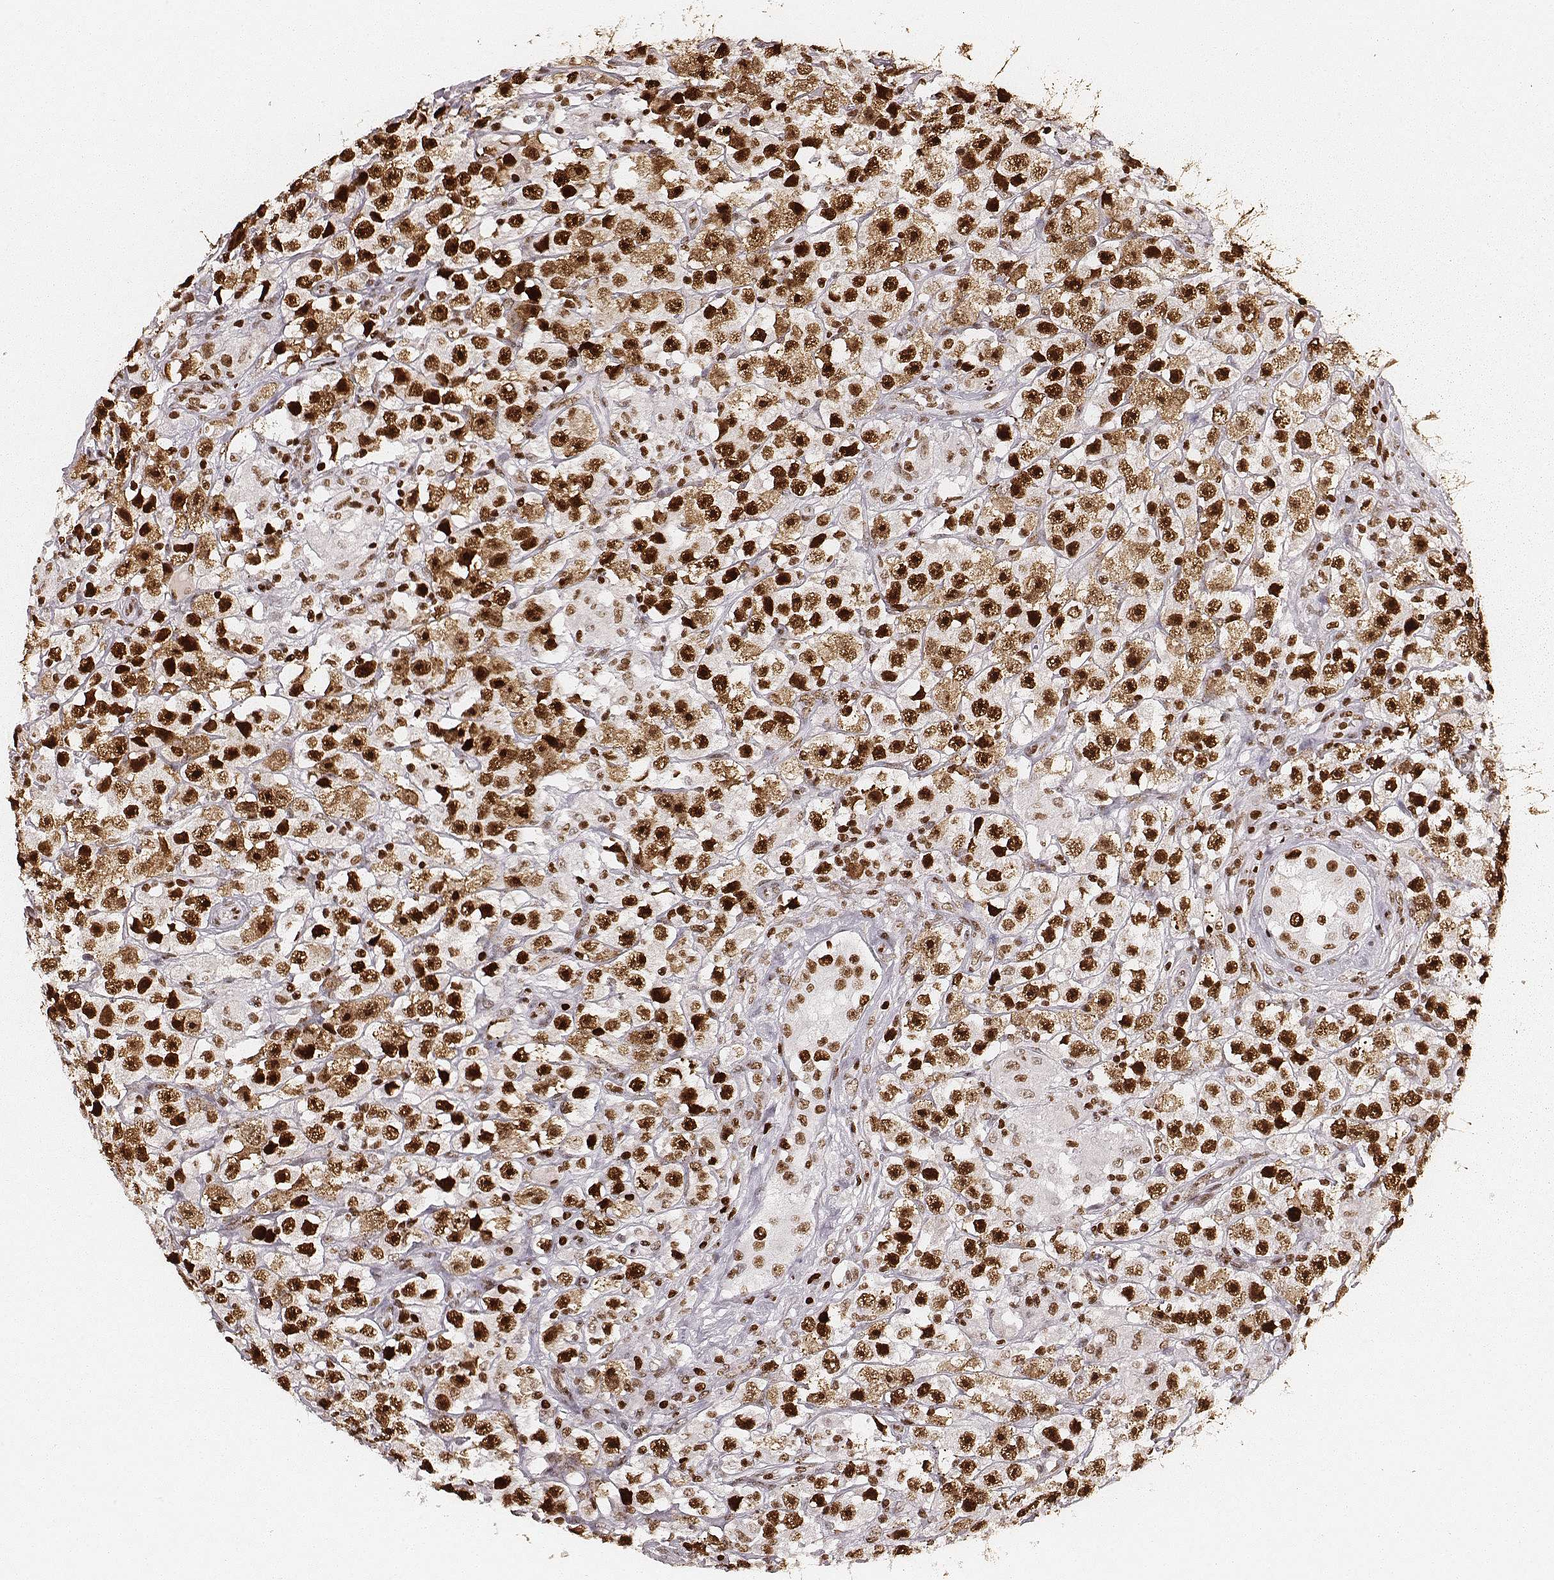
{"staining": {"intensity": "strong", "quantity": ">75%", "location": "nuclear"}, "tissue": "testis cancer", "cell_type": "Tumor cells", "image_type": "cancer", "snomed": [{"axis": "morphology", "description": "Seminoma, NOS"}, {"axis": "topography", "description": "Testis"}], "caption": "Testis cancer (seminoma) was stained to show a protein in brown. There is high levels of strong nuclear expression in about >75% of tumor cells.", "gene": "PARP1", "patient": {"sex": "male", "age": 45}}